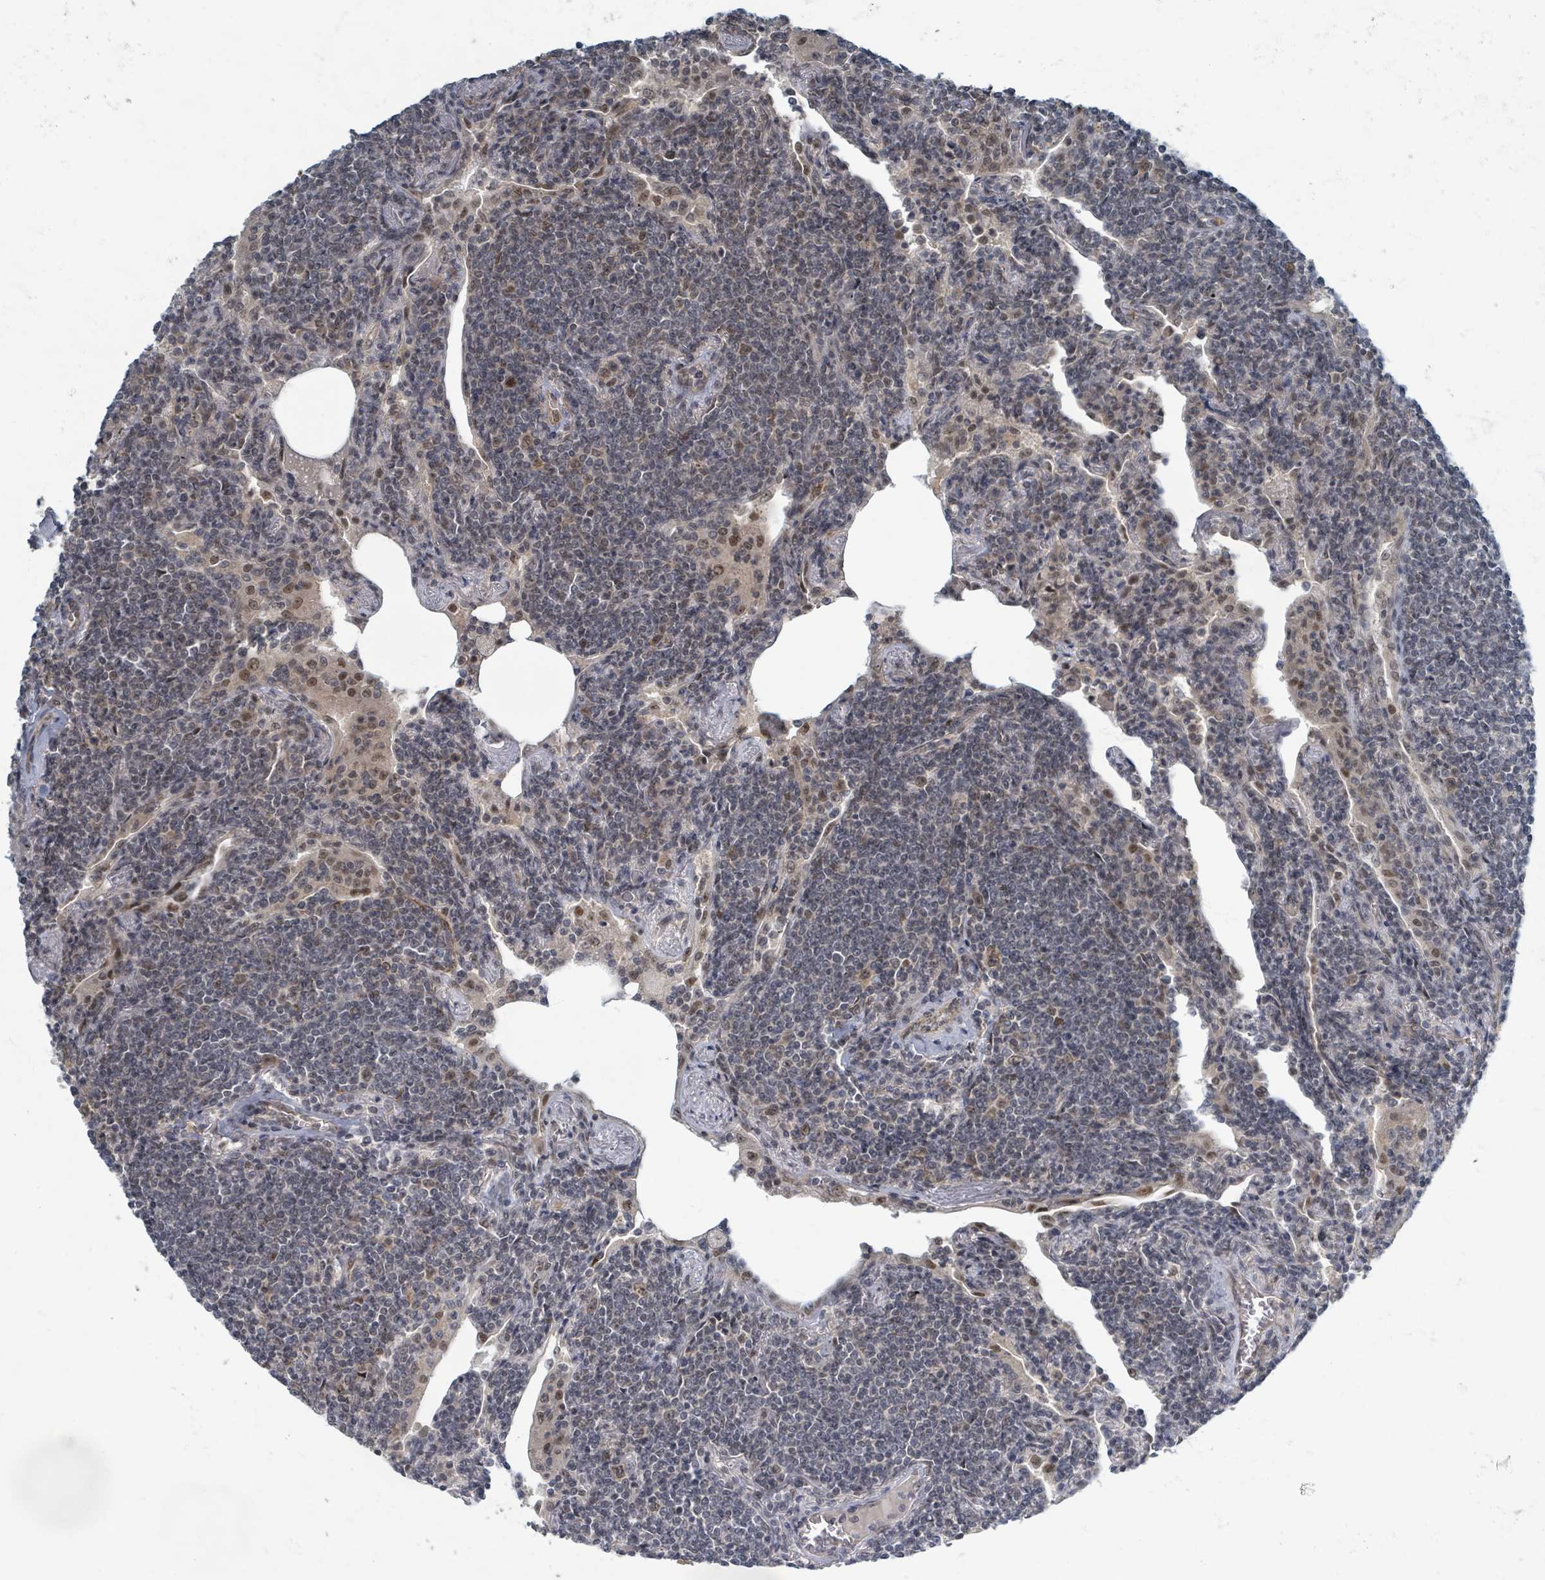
{"staining": {"intensity": "weak", "quantity": "<25%", "location": "nuclear"}, "tissue": "lymphoma", "cell_type": "Tumor cells", "image_type": "cancer", "snomed": [{"axis": "morphology", "description": "Malignant lymphoma, non-Hodgkin's type, Low grade"}, {"axis": "topography", "description": "Lung"}], "caption": "High magnification brightfield microscopy of low-grade malignant lymphoma, non-Hodgkin's type stained with DAB (3,3'-diaminobenzidine) (brown) and counterstained with hematoxylin (blue): tumor cells show no significant positivity. (DAB immunohistochemistry (IHC) visualized using brightfield microscopy, high magnification).", "gene": "INTS15", "patient": {"sex": "female", "age": 71}}